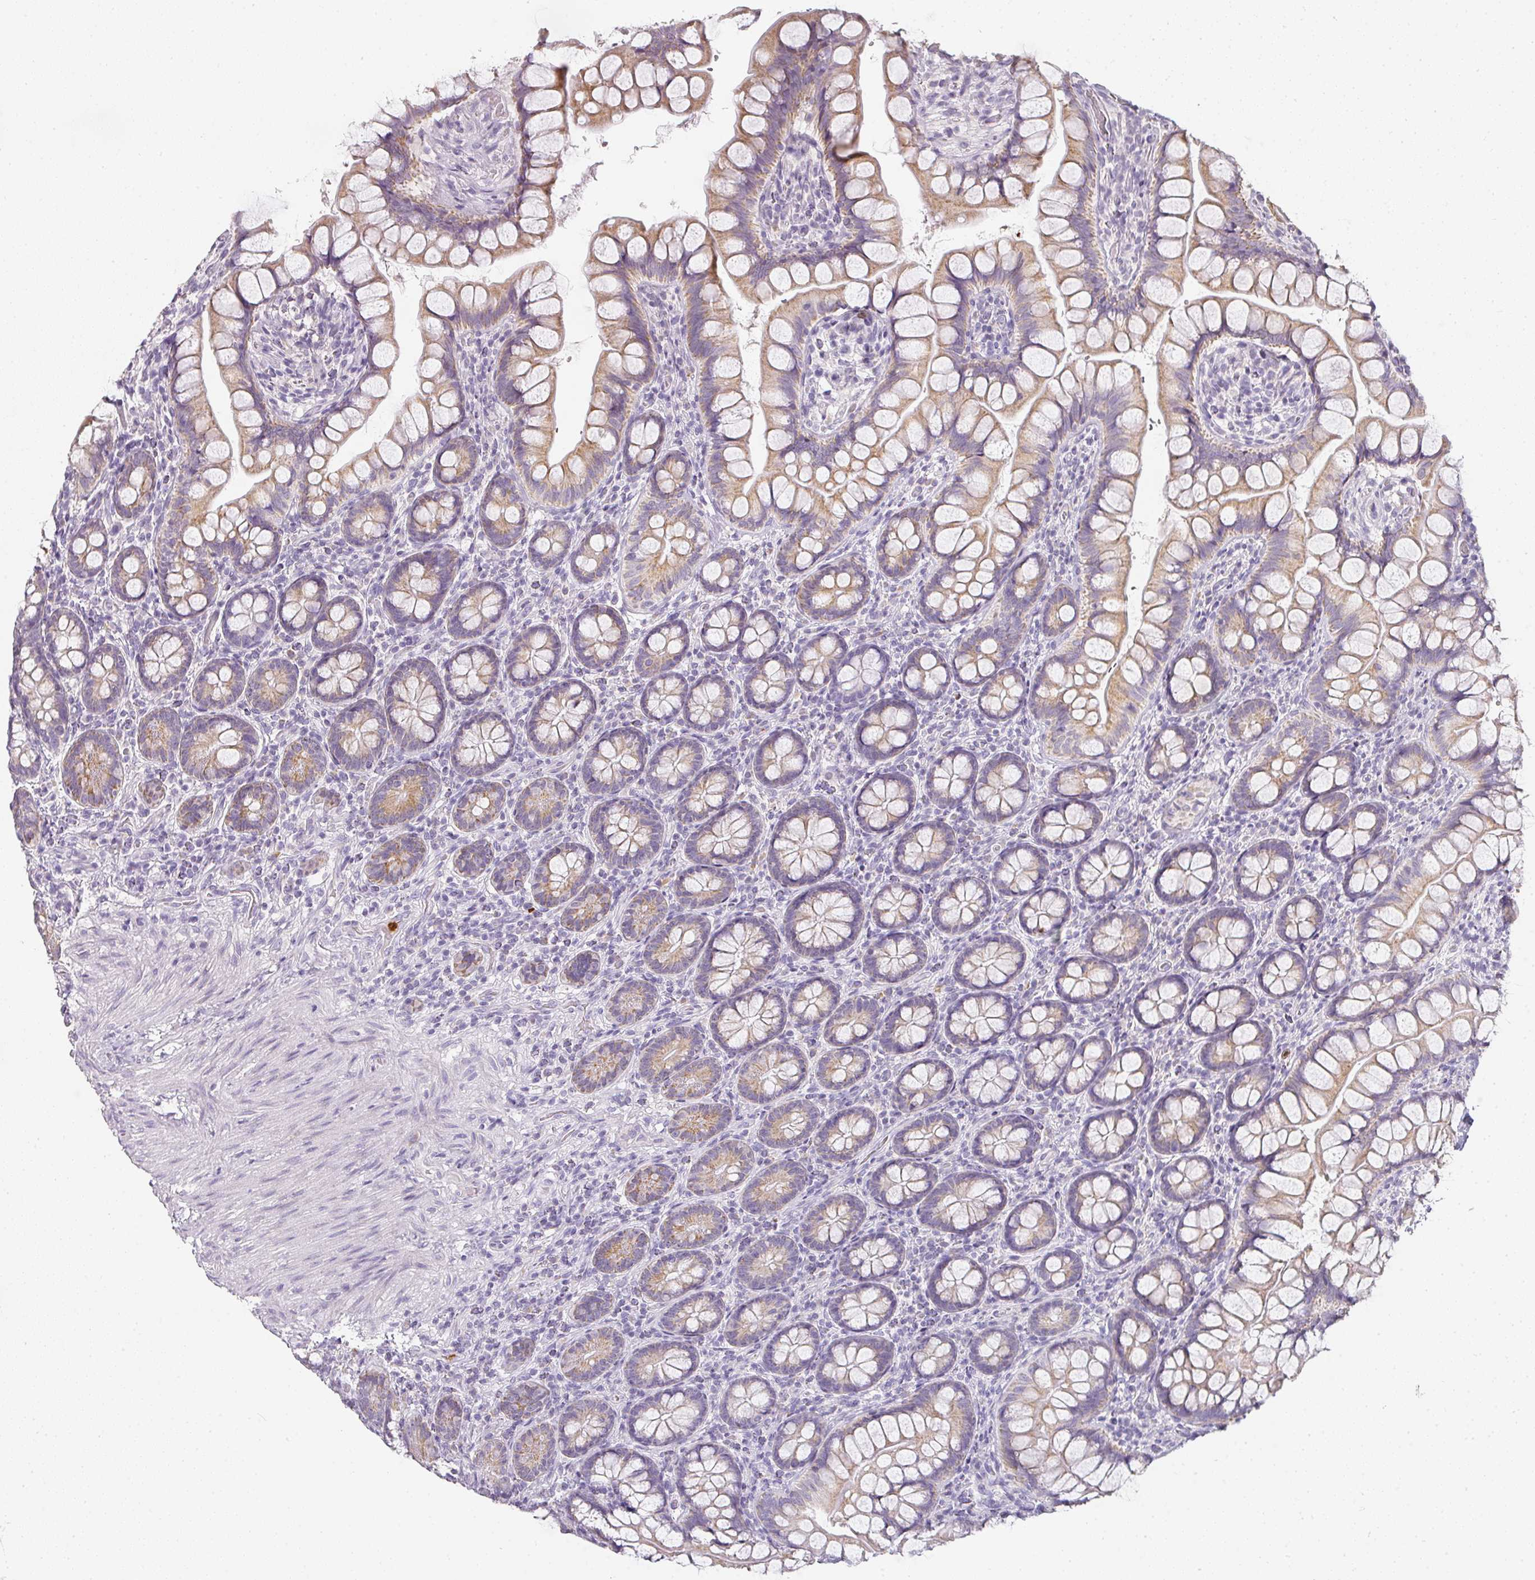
{"staining": {"intensity": "weak", "quantity": ">75%", "location": "cytoplasmic/membranous"}, "tissue": "small intestine", "cell_type": "Glandular cells", "image_type": "normal", "snomed": [{"axis": "morphology", "description": "Normal tissue, NOS"}, {"axis": "topography", "description": "Small intestine"}], "caption": "The immunohistochemical stain labels weak cytoplasmic/membranous expression in glandular cells of normal small intestine.", "gene": "CAMP", "patient": {"sex": "male", "age": 70}}